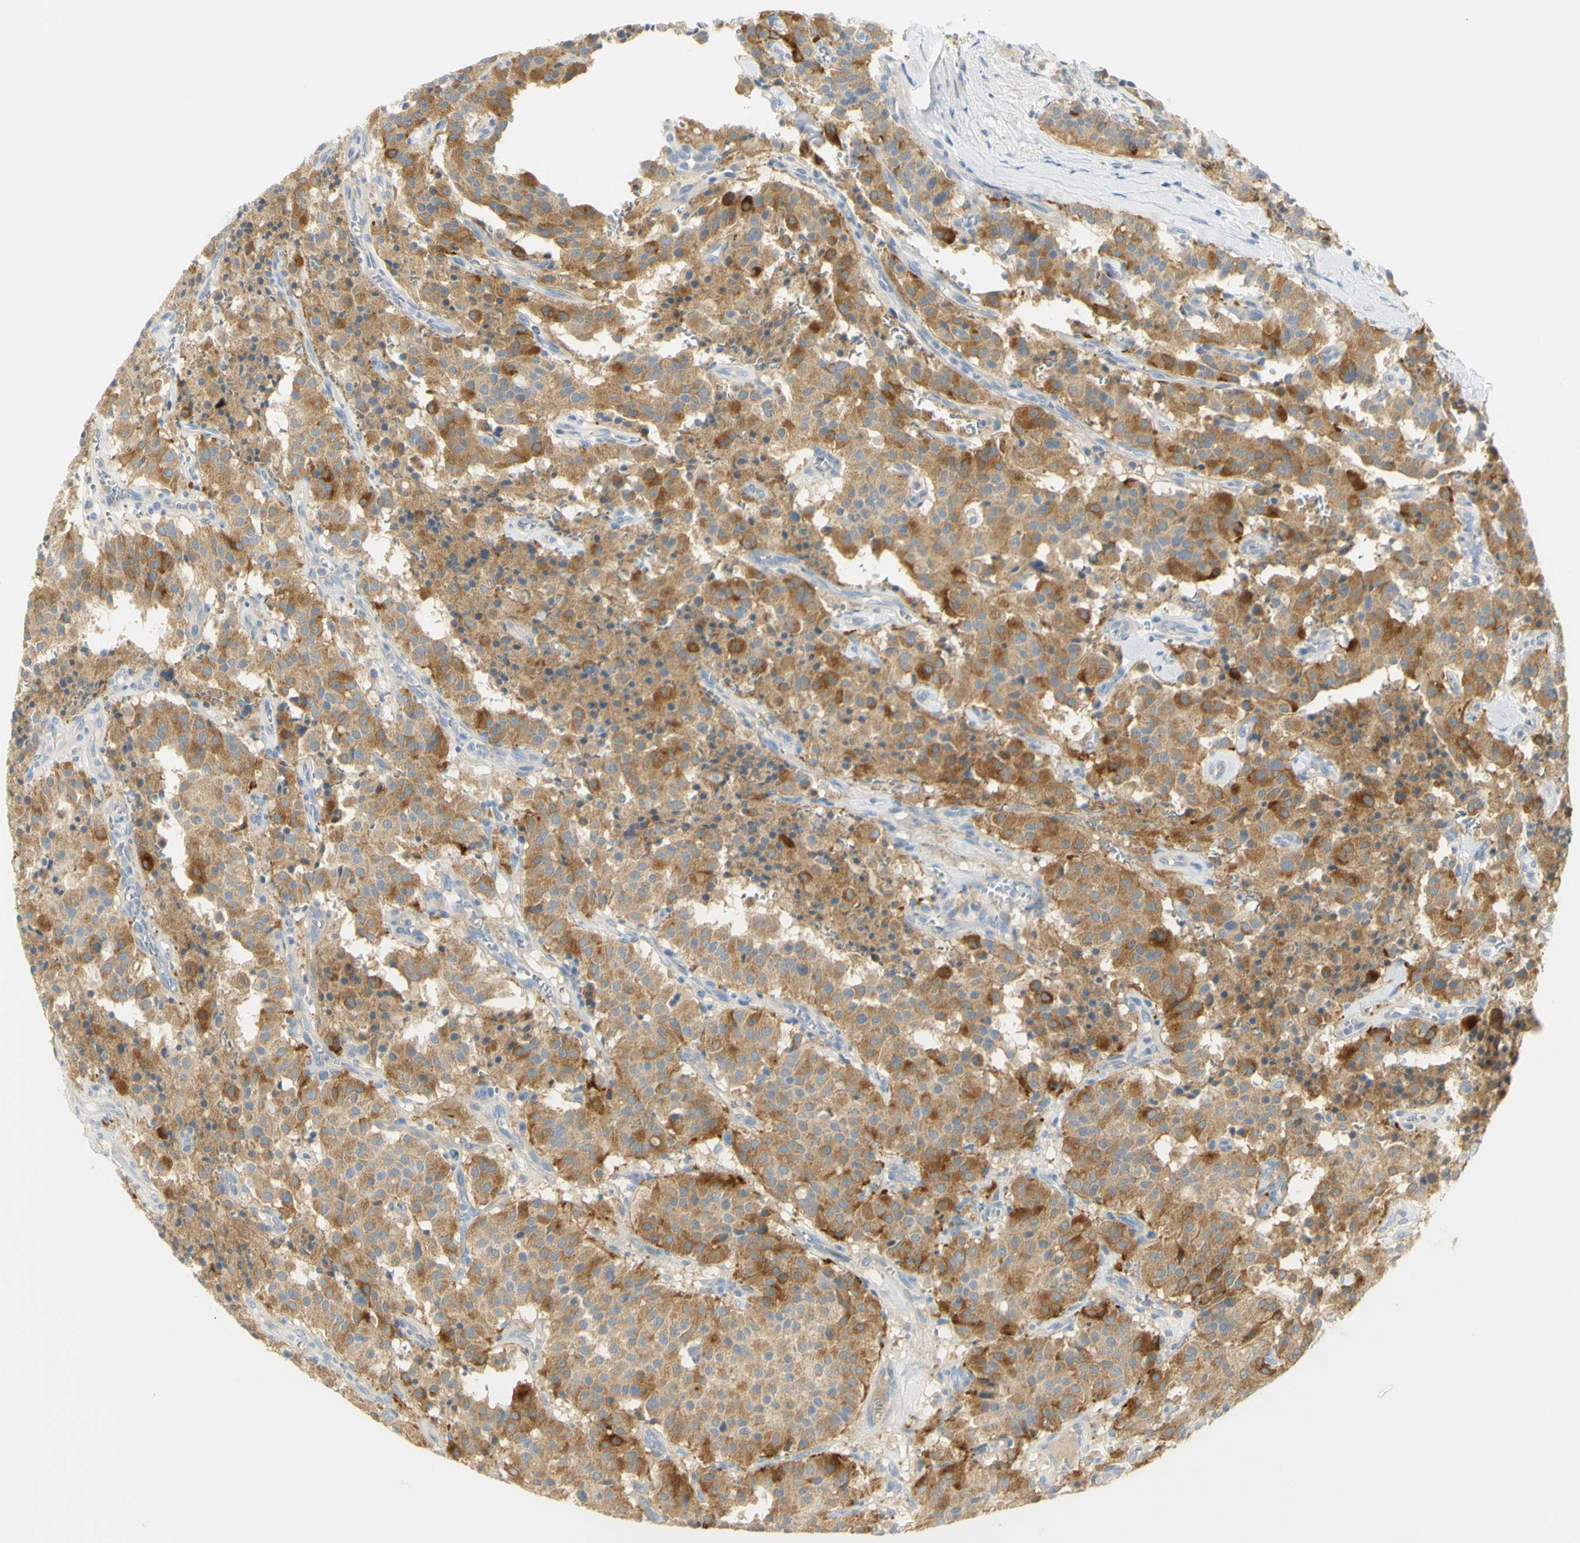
{"staining": {"intensity": "strong", "quantity": "<25%", "location": "cytoplasmic/membranous"}, "tissue": "carcinoid", "cell_type": "Tumor cells", "image_type": "cancer", "snomed": [{"axis": "morphology", "description": "Carcinoid, malignant, NOS"}, {"axis": "topography", "description": "Lung"}], "caption": "An image showing strong cytoplasmic/membranous positivity in about <25% of tumor cells in malignant carcinoid, as visualized by brown immunohistochemical staining.", "gene": "GCNT3", "patient": {"sex": "male", "age": 30}}